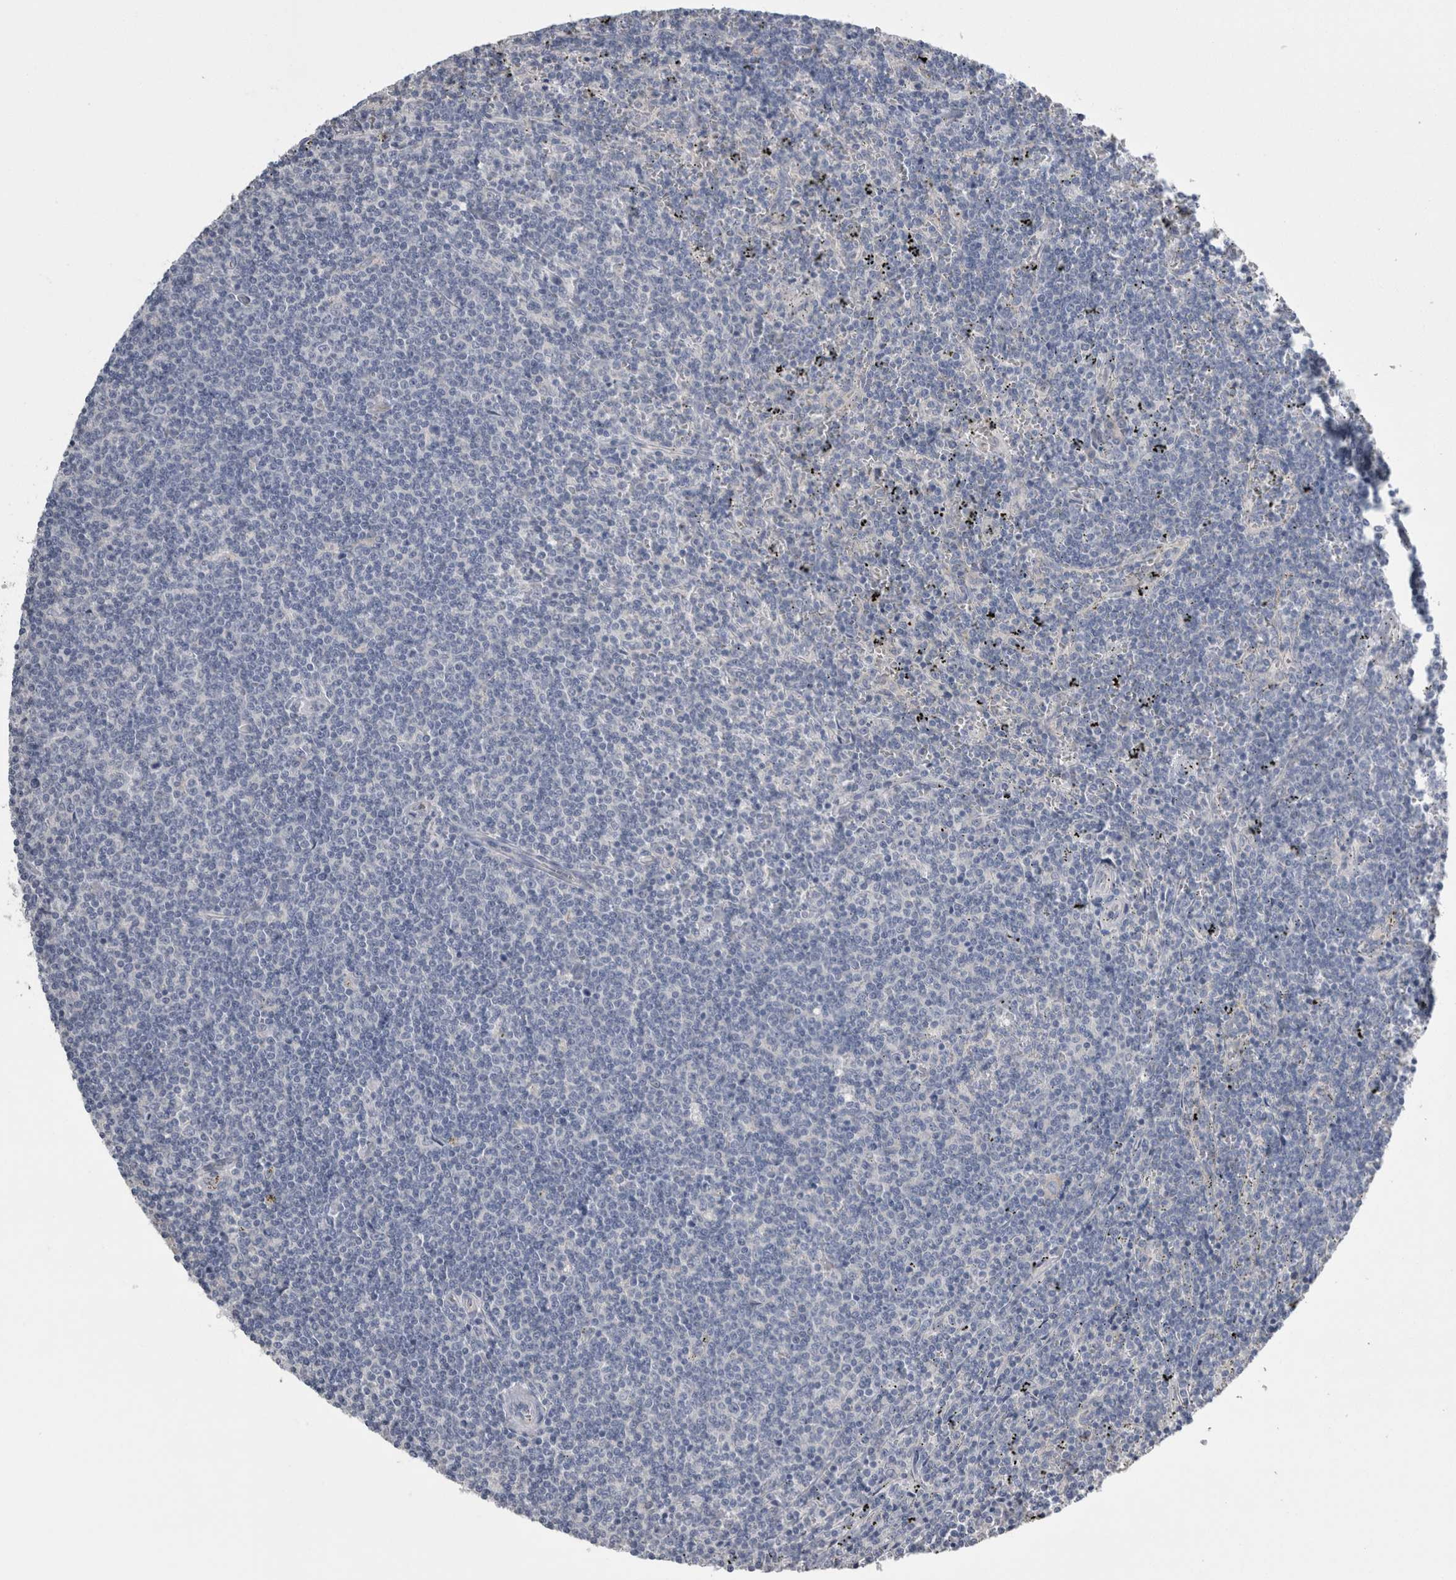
{"staining": {"intensity": "negative", "quantity": "none", "location": "none"}, "tissue": "lymphoma", "cell_type": "Tumor cells", "image_type": "cancer", "snomed": [{"axis": "morphology", "description": "Malignant lymphoma, non-Hodgkin's type, Low grade"}, {"axis": "topography", "description": "Spleen"}], "caption": "Immunohistochemistry image of neoplastic tissue: human low-grade malignant lymphoma, non-Hodgkin's type stained with DAB demonstrates no significant protein expression in tumor cells. (Brightfield microscopy of DAB (3,3'-diaminobenzidine) immunohistochemistry at high magnification).", "gene": "REG1A", "patient": {"sex": "female", "age": 50}}